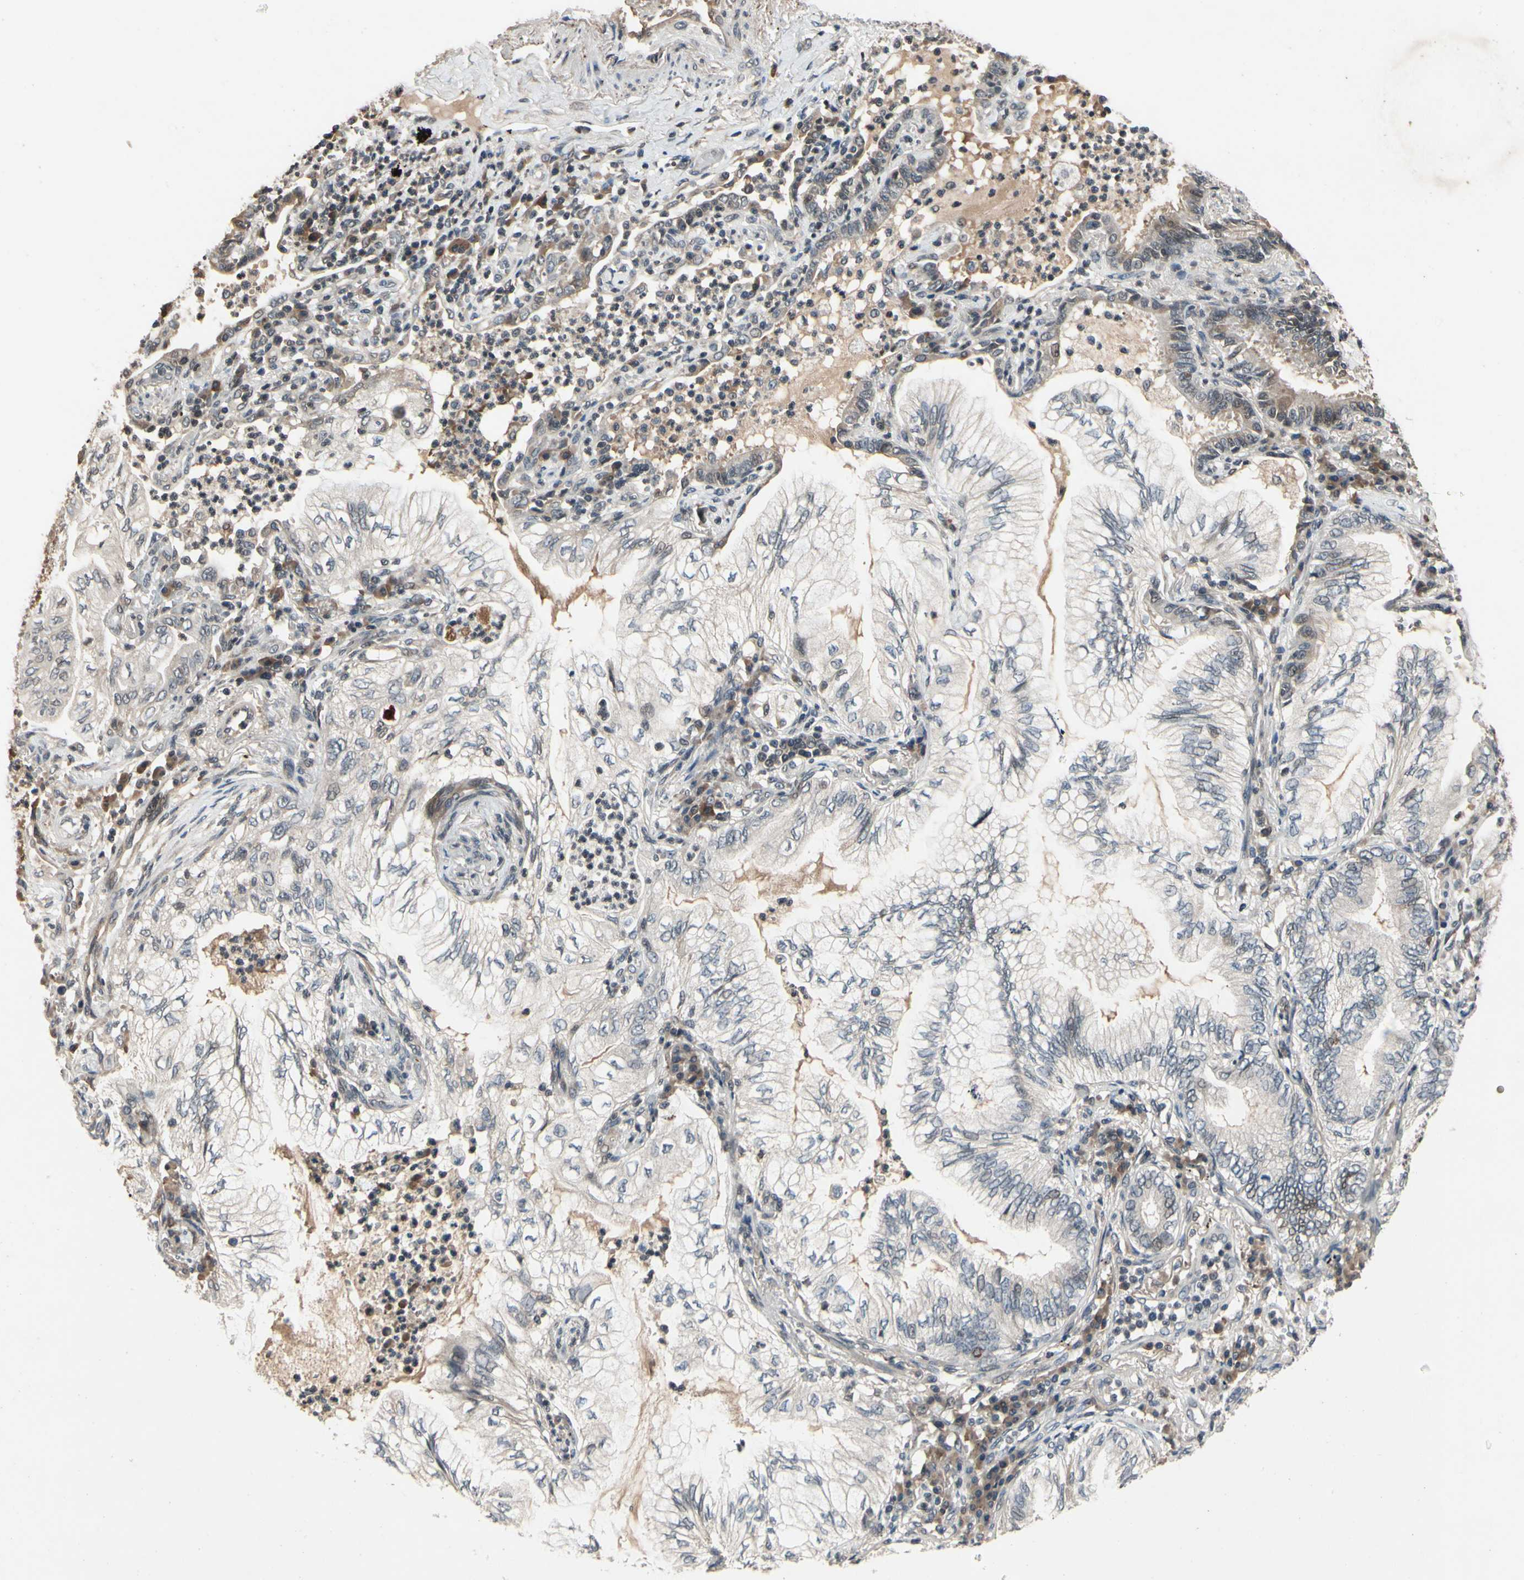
{"staining": {"intensity": "moderate", "quantity": "<25%", "location": "cytoplasmic/membranous,nuclear"}, "tissue": "lung cancer", "cell_type": "Tumor cells", "image_type": "cancer", "snomed": [{"axis": "morphology", "description": "Normal tissue, NOS"}, {"axis": "morphology", "description": "Adenocarcinoma, NOS"}, {"axis": "topography", "description": "Bronchus"}, {"axis": "topography", "description": "Lung"}], "caption": "This histopathology image demonstrates lung cancer (adenocarcinoma) stained with IHC to label a protein in brown. The cytoplasmic/membranous and nuclear of tumor cells show moderate positivity for the protein. Nuclei are counter-stained blue.", "gene": "DPY19L3", "patient": {"sex": "female", "age": 70}}